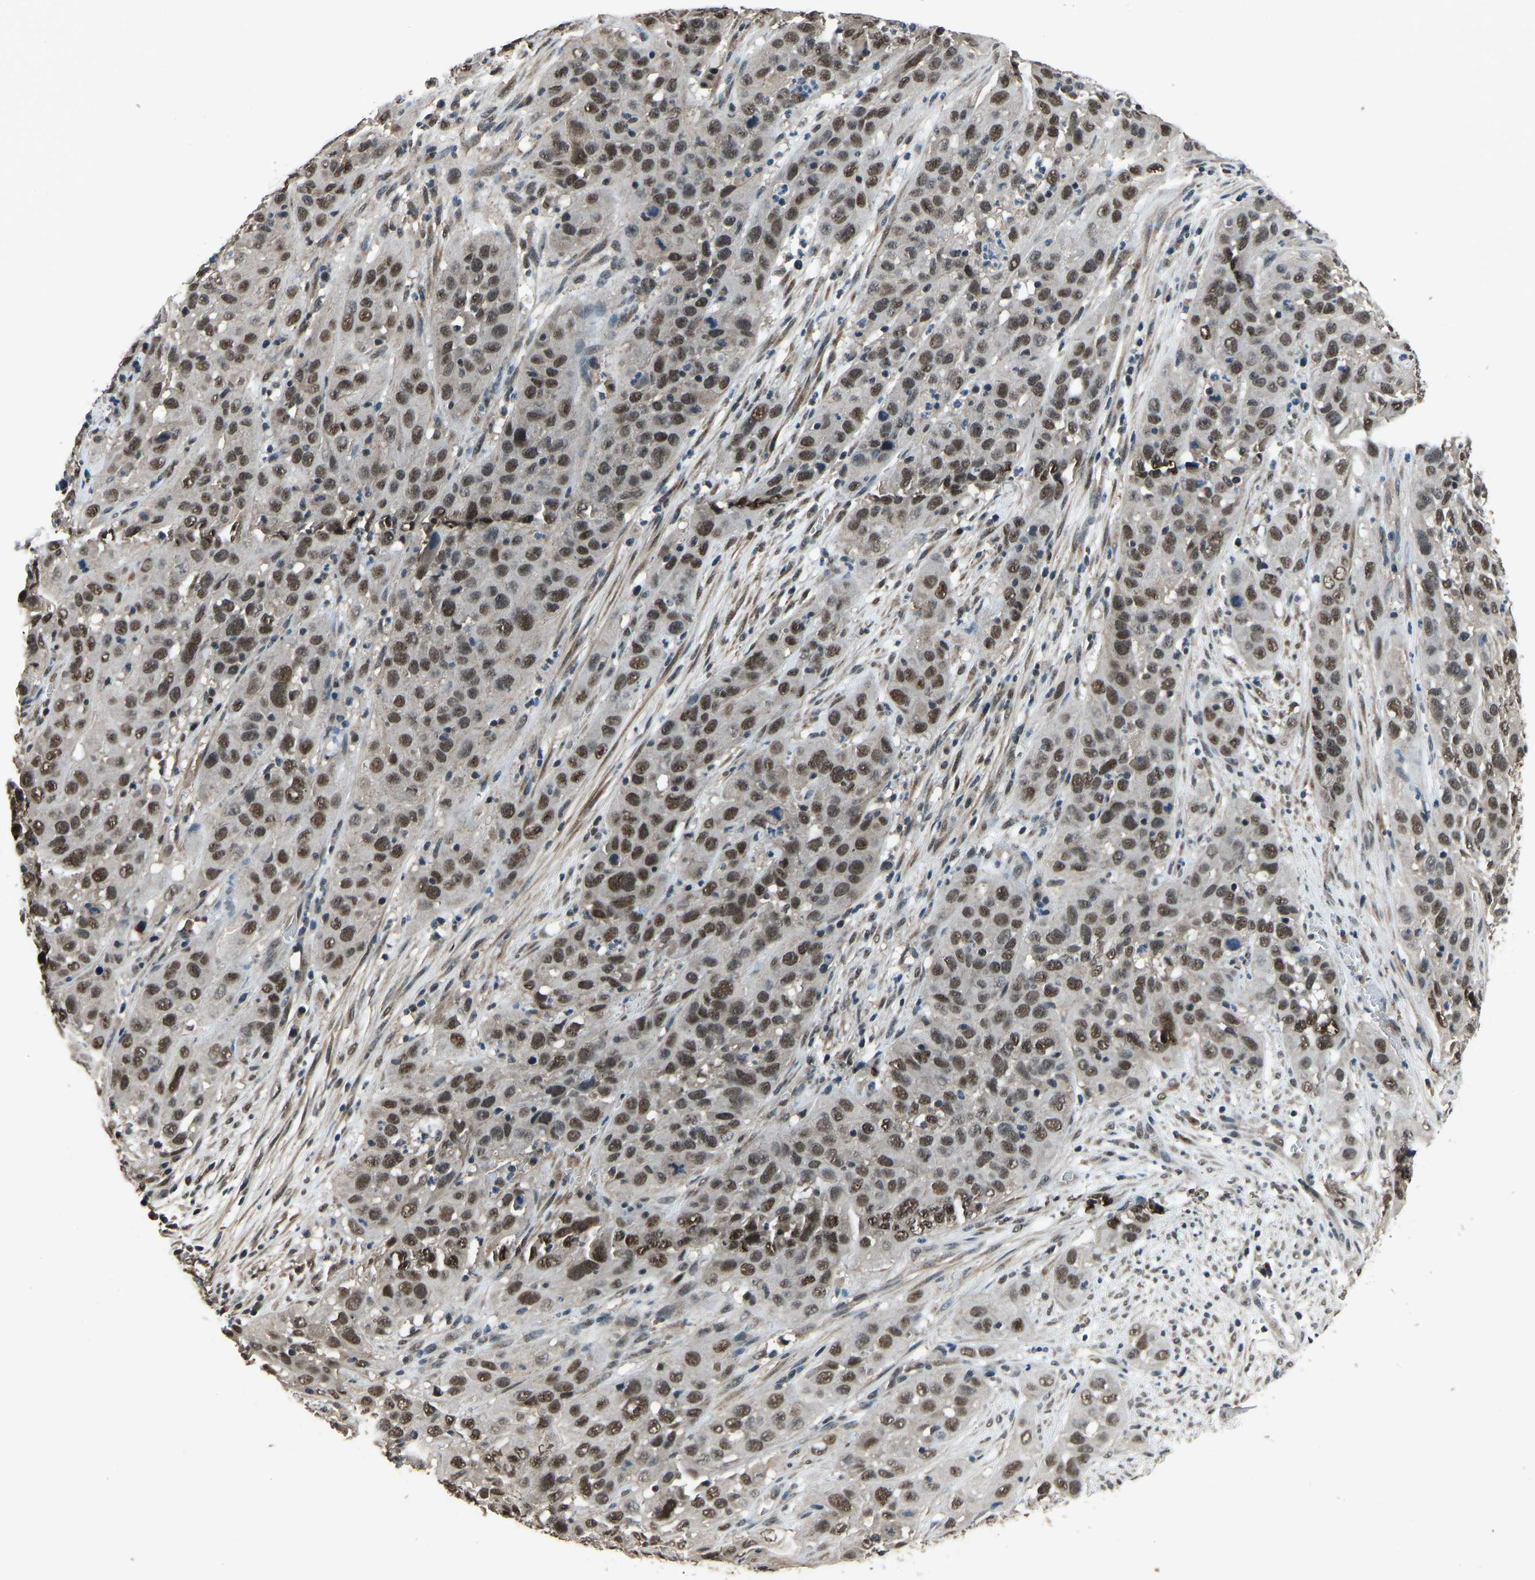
{"staining": {"intensity": "strong", "quantity": ">75%", "location": "nuclear"}, "tissue": "cervical cancer", "cell_type": "Tumor cells", "image_type": "cancer", "snomed": [{"axis": "morphology", "description": "Squamous cell carcinoma, NOS"}, {"axis": "topography", "description": "Cervix"}], "caption": "Human cervical cancer stained for a protein (brown) exhibits strong nuclear positive expression in approximately >75% of tumor cells.", "gene": "TOX4", "patient": {"sex": "female", "age": 32}}